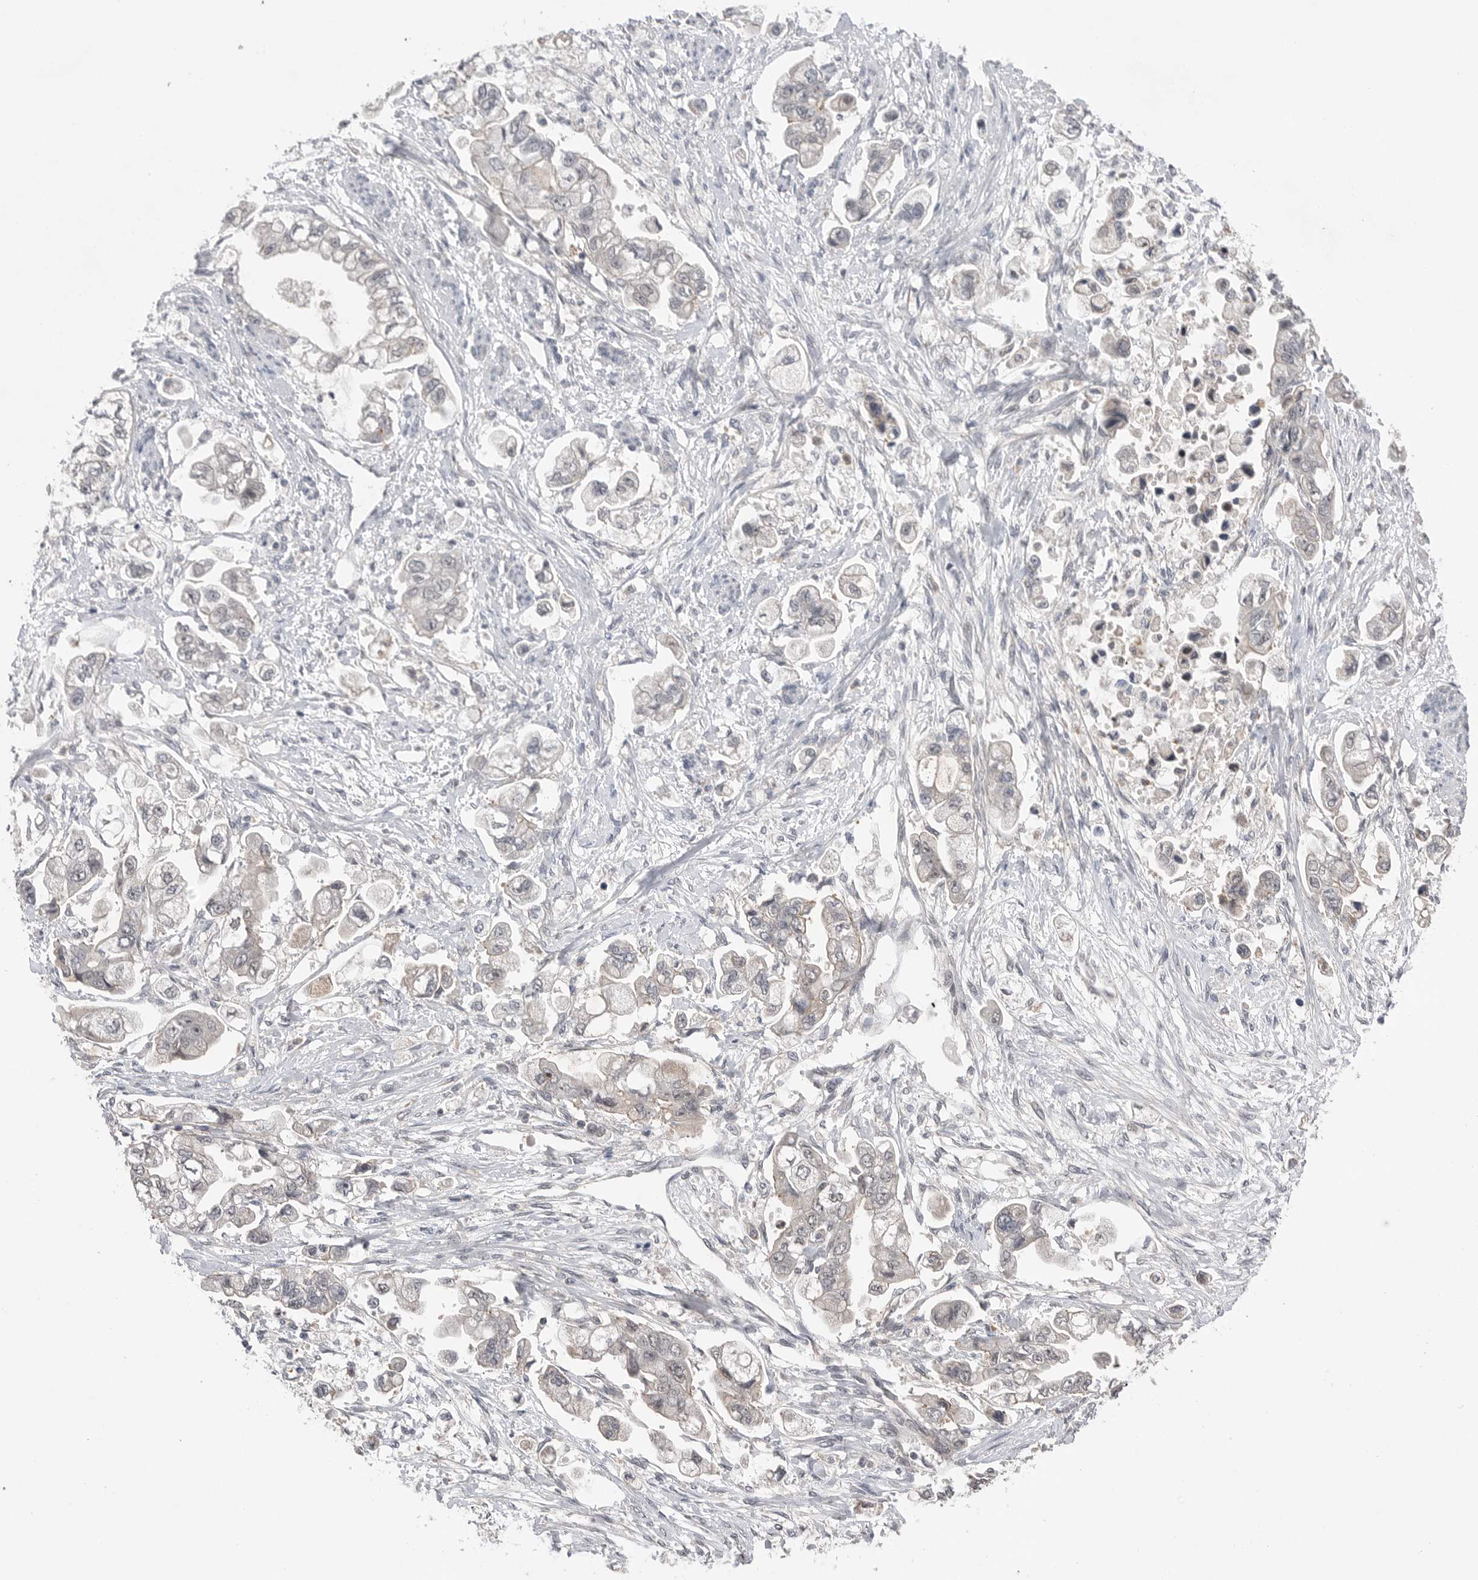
{"staining": {"intensity": "negative", "quantity": "none", "location": "none"}, "tissue": "stomach cancer", "cell_type": "Tumor cells", "image_type": "cancer", "snomed": [{"axis": "morphology", "description": "Adenocarcinoma, NOS"}, {"axis": "topography", "description": "Stomach"}], "caption": "Stomach cancer was stained to show a protein in brown. There is no significant positivity in tumor cells.", "gene": "NTAQ1", "patient": {"sex": "male", "age": 62}}